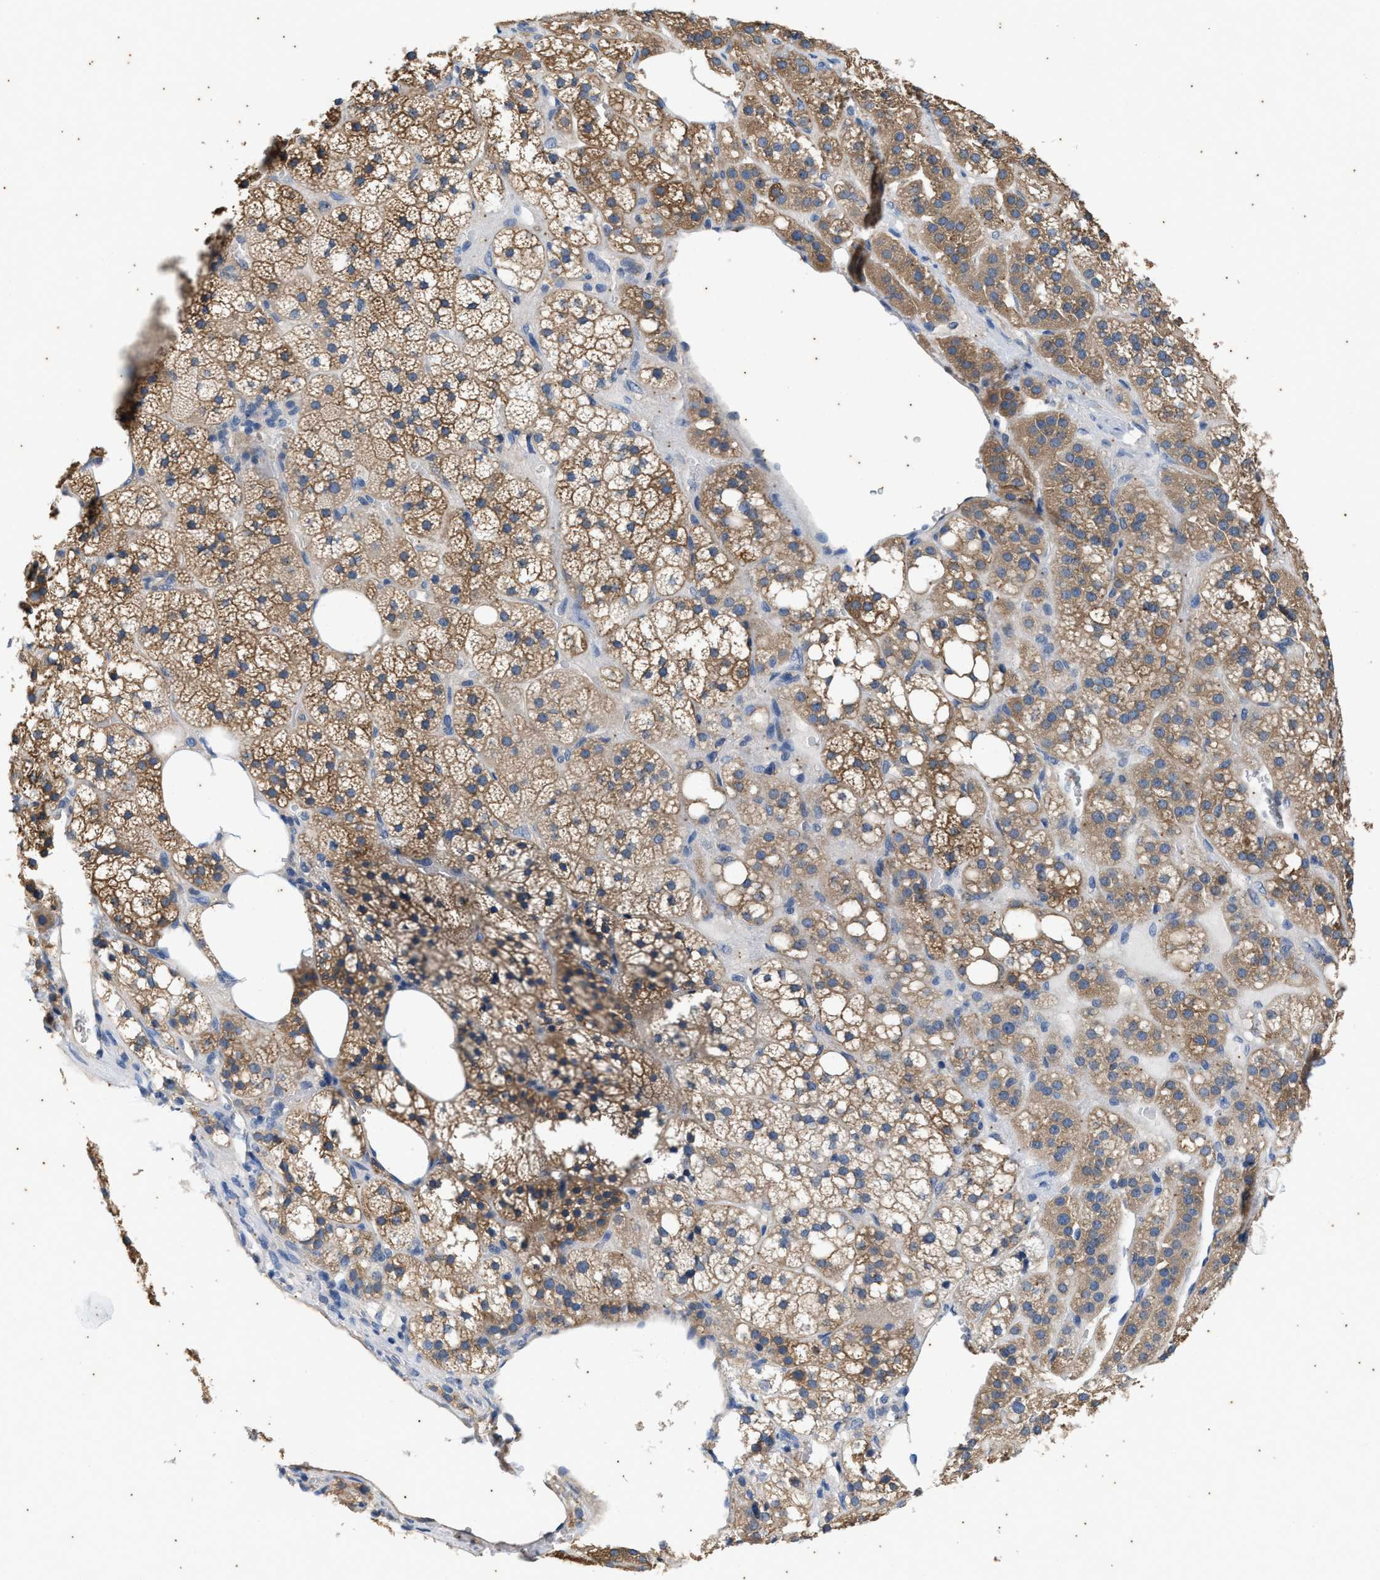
{"staining": {"intensity": "moderate", "quantity": ">75%", "location": "cytoplasmic/membranous"}, "tissue": "adrenal gland", "cell_type": "Glandular cells", "image_type": "normal", "snomed": [{"axis": "morphology", "description": "Normal tissue, NOS"}, {"axis": "topography", "description": "Adrenal gland"}], "caption": "Immunohistochemical staining of unremarkable adrenal gland shows >75% levels of moderate cytoplasmic/membranous protein expression in approximately >75% of glandular cells. (DAB IHC, brown staining for protein, blue staining for nuclei).", "gene": "COX19", "patient": {"sex": "female", "age": 59}}